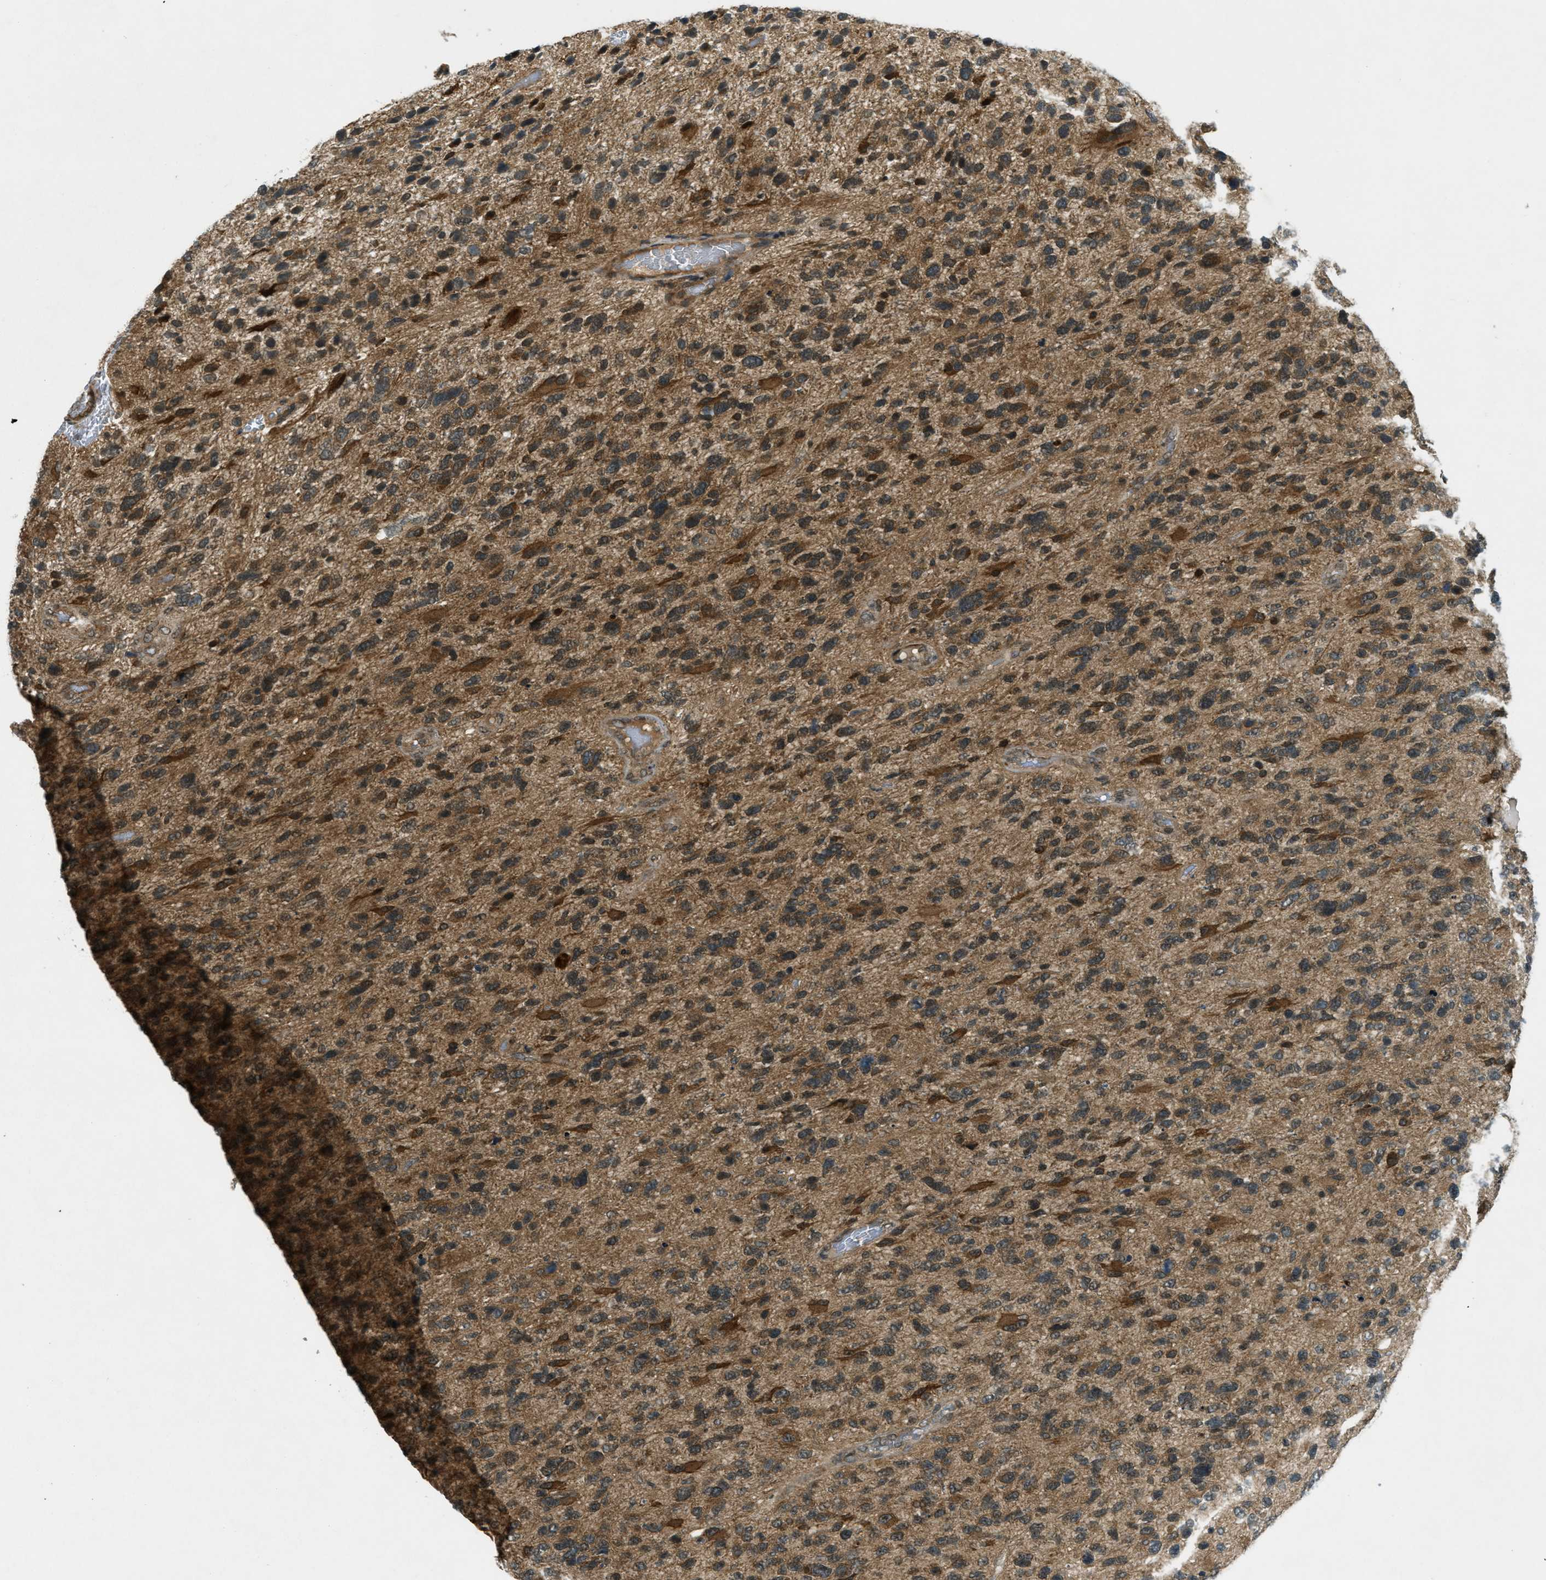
{"staining": {"intensity": "moderate", "quantity": ">75%", "location": "cytoplasmic/membranous"}, "tissue": "glioma", "cell_type": "Tumor cells", "image_type": "cancer", "snomed": [{"axis": "morphology", "description": "Glioma, malignant, High grade"}, {"axis": "topography", "description": "Brain"}], "caption": "A brown stain labels moderate cytoplasmic/membranous expression of a protein in human glioma tumor cells.", "gene": "EIF2AK3", "patient": {"sex": "female", "age": 58}}